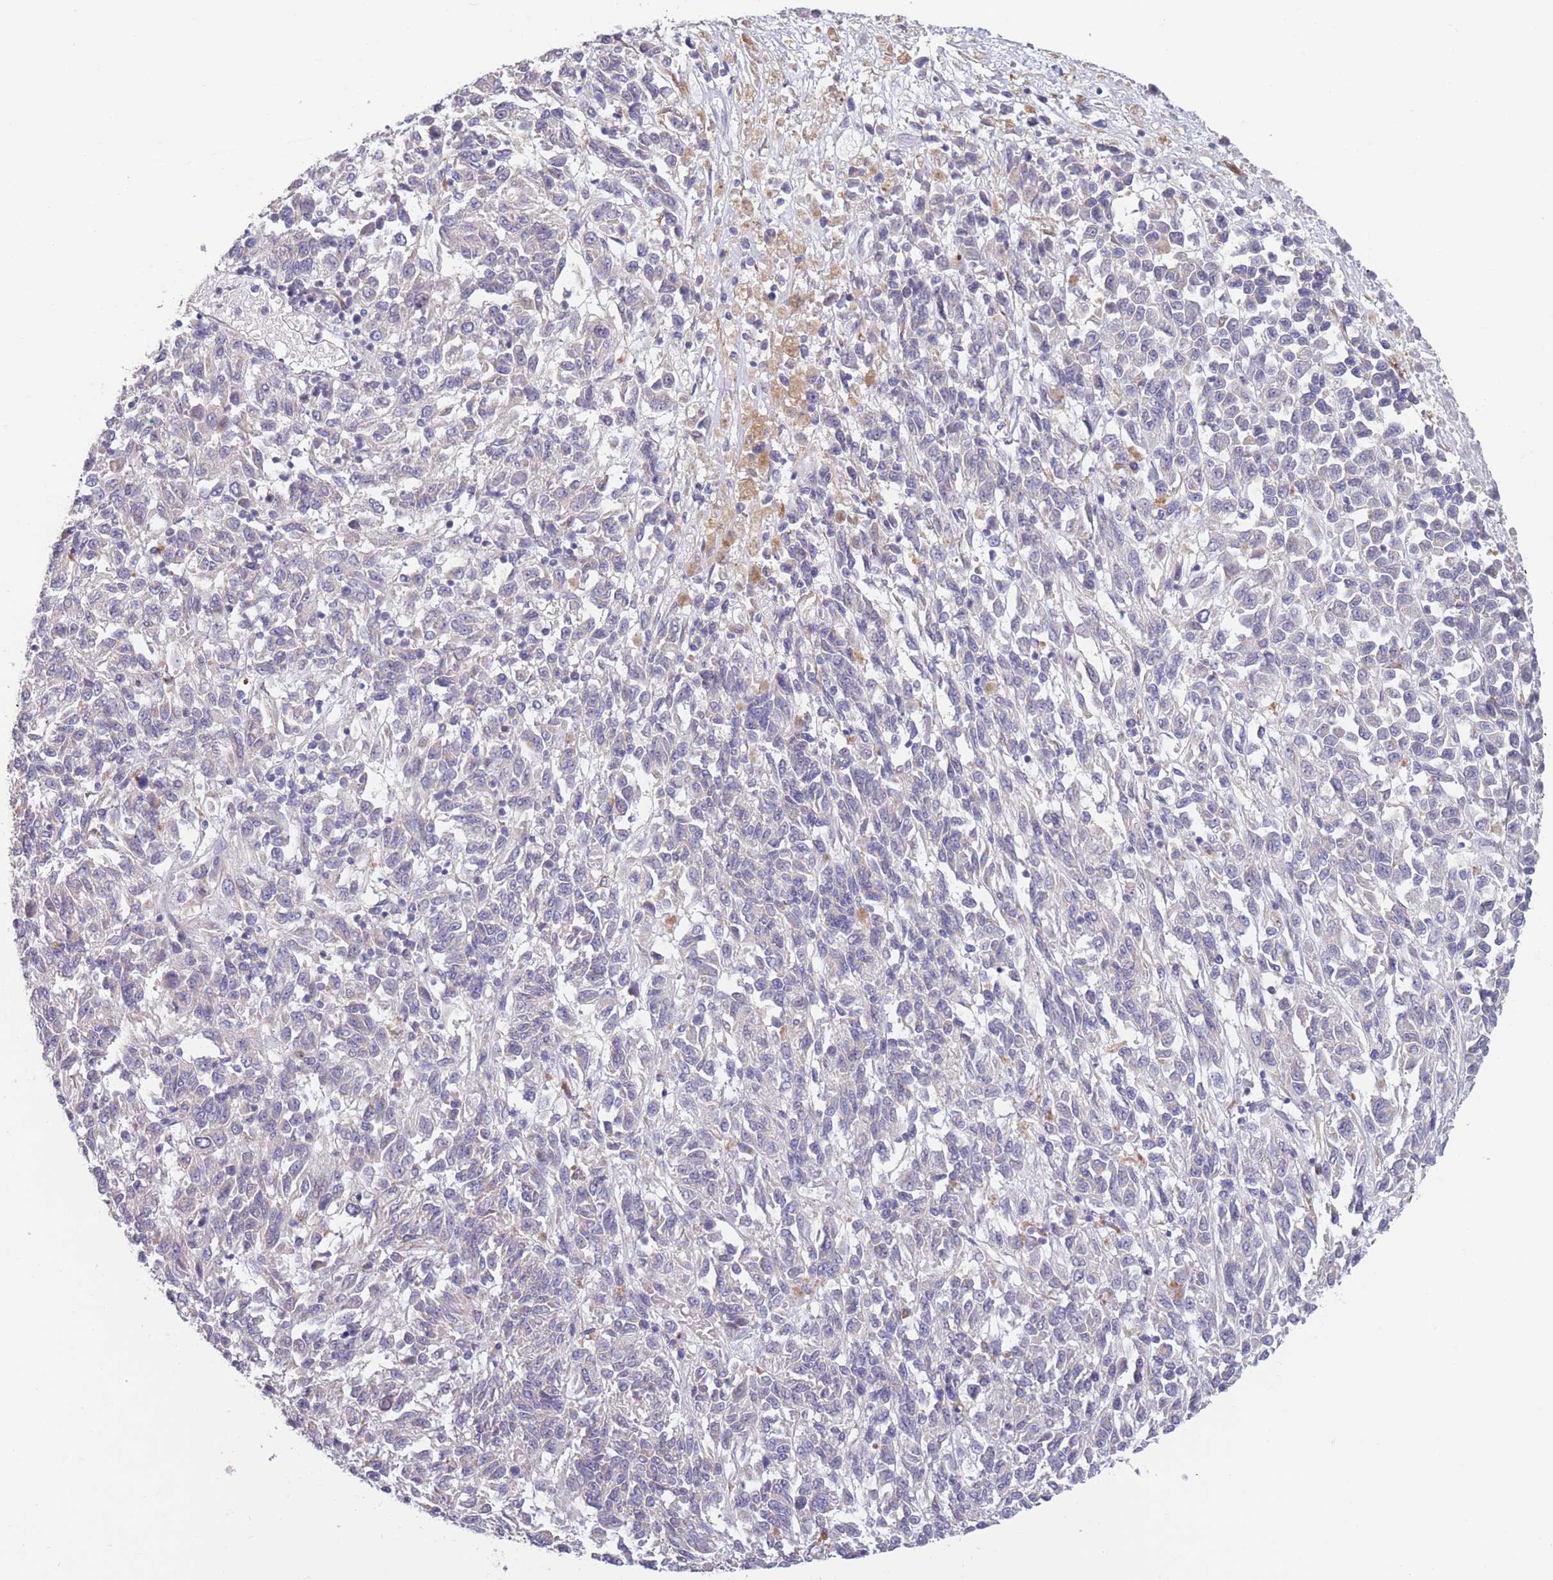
{"staining": {"intensity": "negative", "quantity": "none", "location": "none"}, "tissue": "melanoma", "cell_type": "Tumor cells", "image_type": "cancer", "snomed": [{"axis": "morphology", "description": "Malignant melanoma, Metastatic site"}, {"axis": "topography", "description": "Lung"}], "caption": "This is an IHC image of malignant melanoma (metastatic site). There is no staining in tumor cells.", "gene": "CCNQ", "patient": {"sex": "male", "age": 64}}